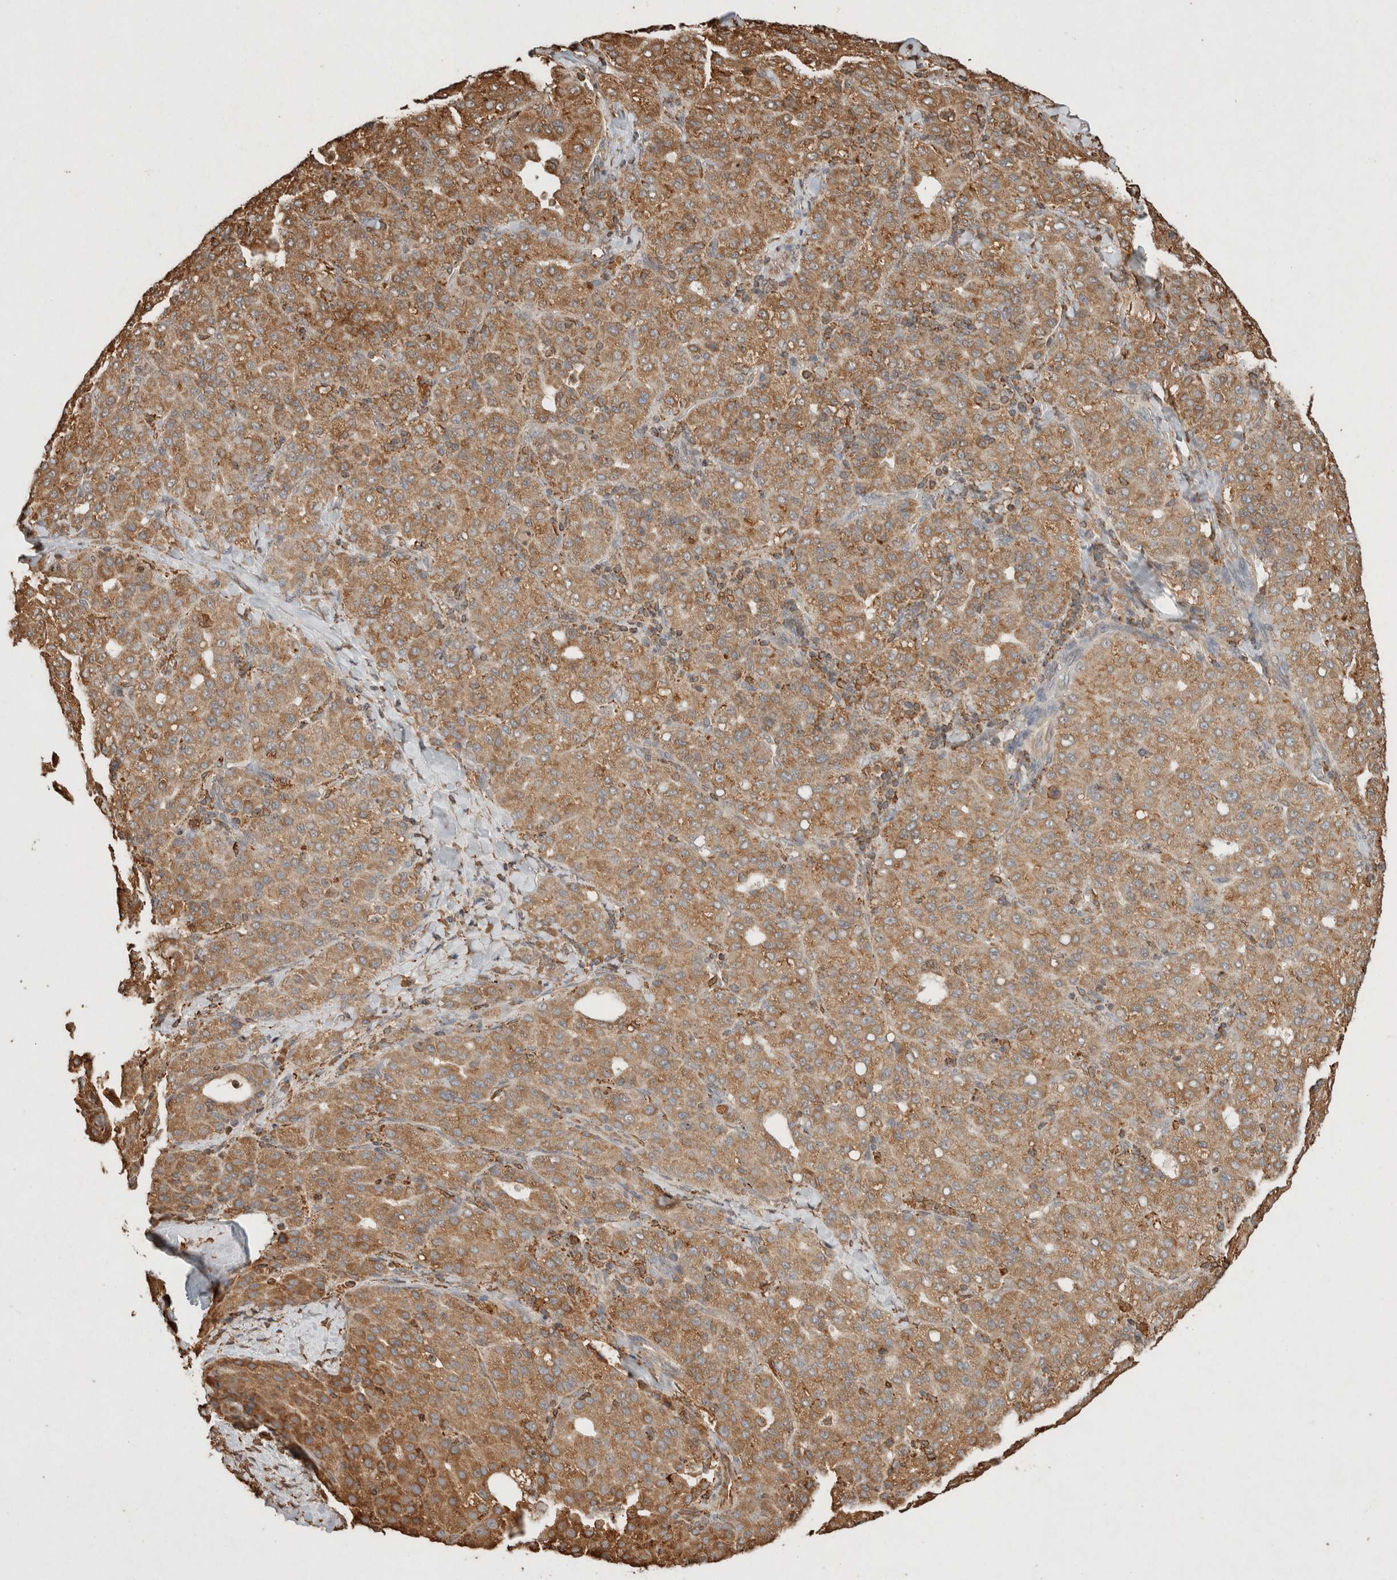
{"staining": {"intensity": "moderate", "quantity": ">75%", "location": "cytoplasmic/membranous"}, "tissue": "liver cancer", "cell_type": "Tumor cells", "image_type": "cancer", "snomed": [{"axis": "morphology", "description": "Carcinoma, Hepatocellular, NOS"}, {"axis": "topography", "description": "Liver"}], "caption": "Human liver cancer stained with a protein marker exhibits moderate staining in tumor cells.", "gene": "ERAP1", "patient": {"sex": "male", "age": 65}}